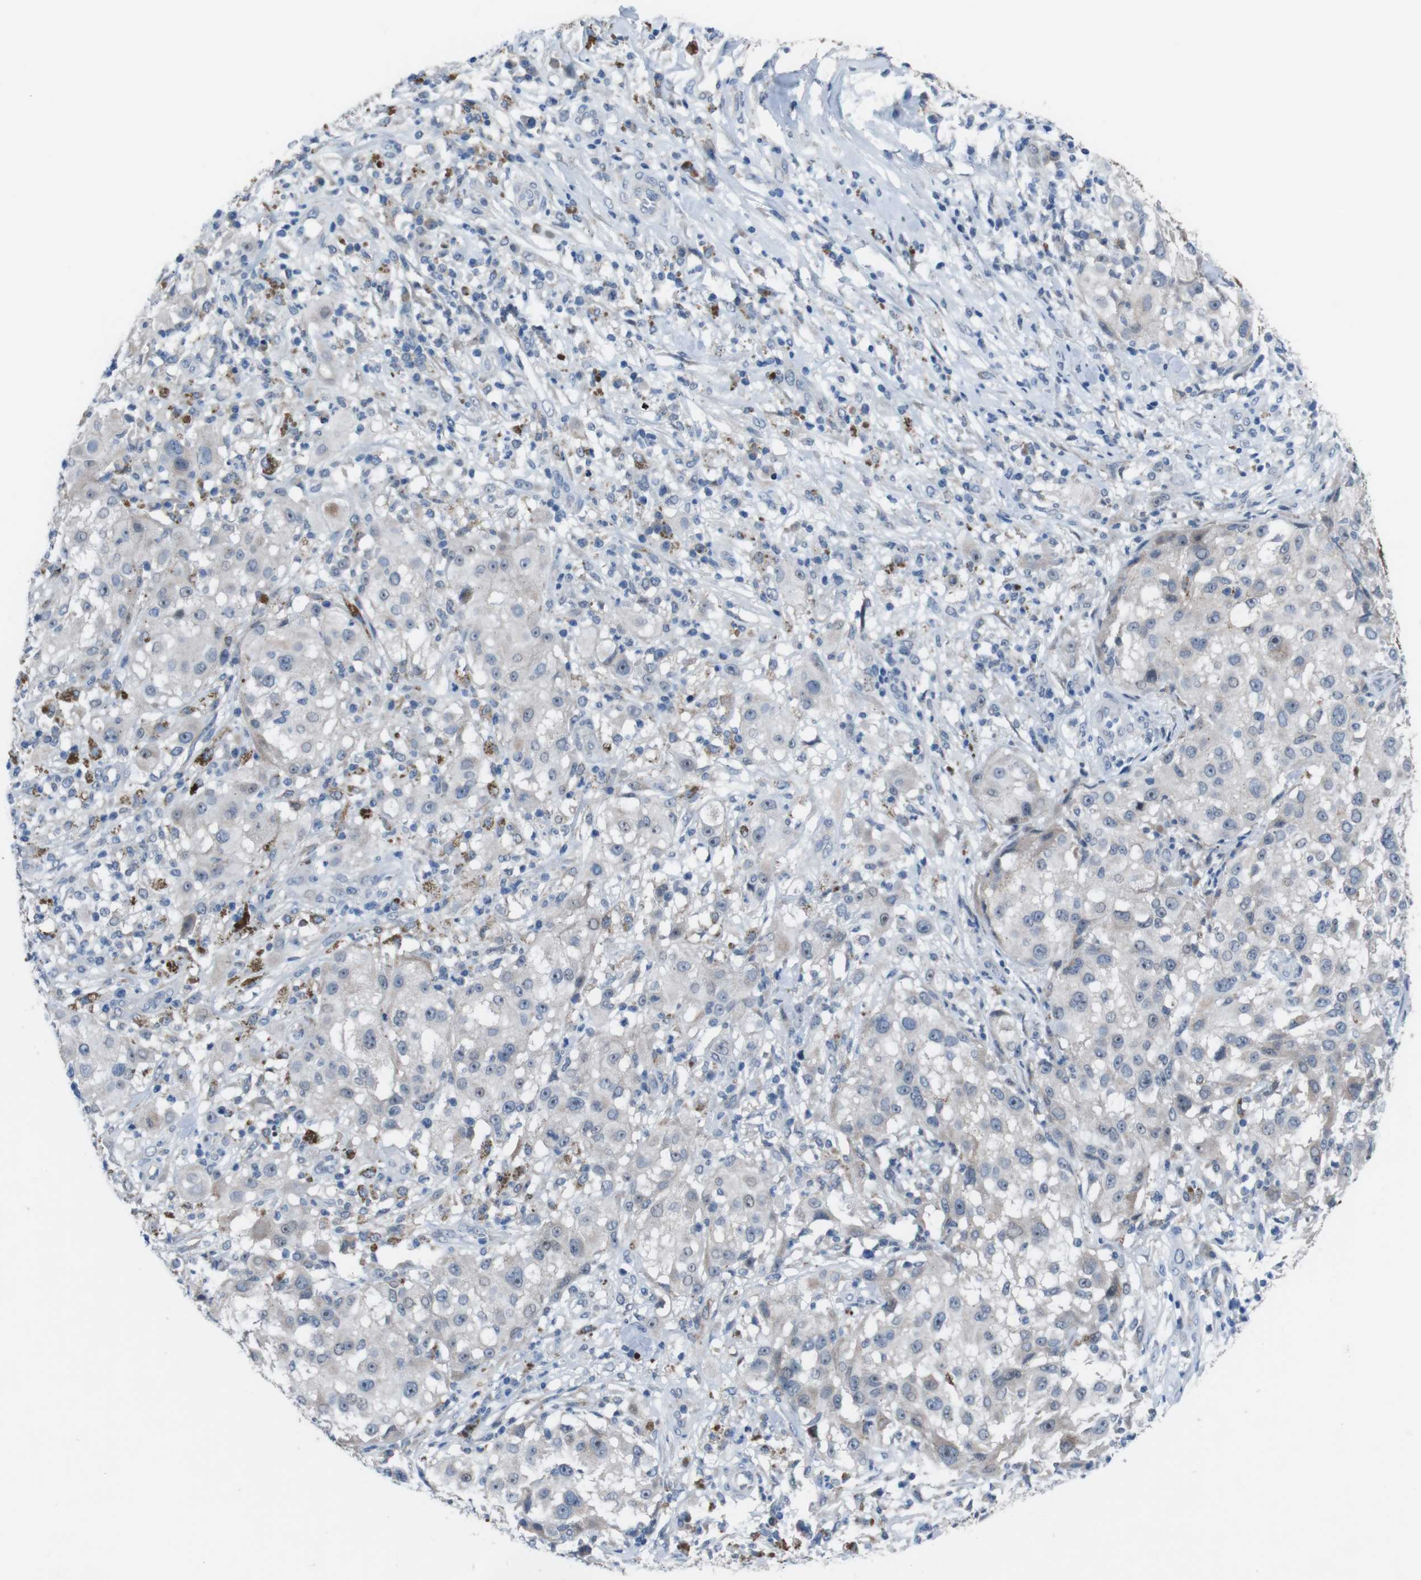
{"staining": {"intensity": "negative", "quantity": "none", "location": "none"}, "tissue": "melanoma", "cell_type": "Tumor cells", "image_type": "cancer", "snomed": [{"axis": "morphology", "description": "Necrosis, NOS"}, {"axis": "morphology", "description": "Malignant melanoma, NOS"}, {"axis": "topography", "description": "Skin"}], "caption": "Image shows no protein staining in tumor cells of malignant melanoma tissue. (DAB (3,3'-diaminobenzidine) IHC visualized using brightfield microscopy, high magnification).", "gene": "CDH22", "patient": {"sex": "female", "age": 87}}